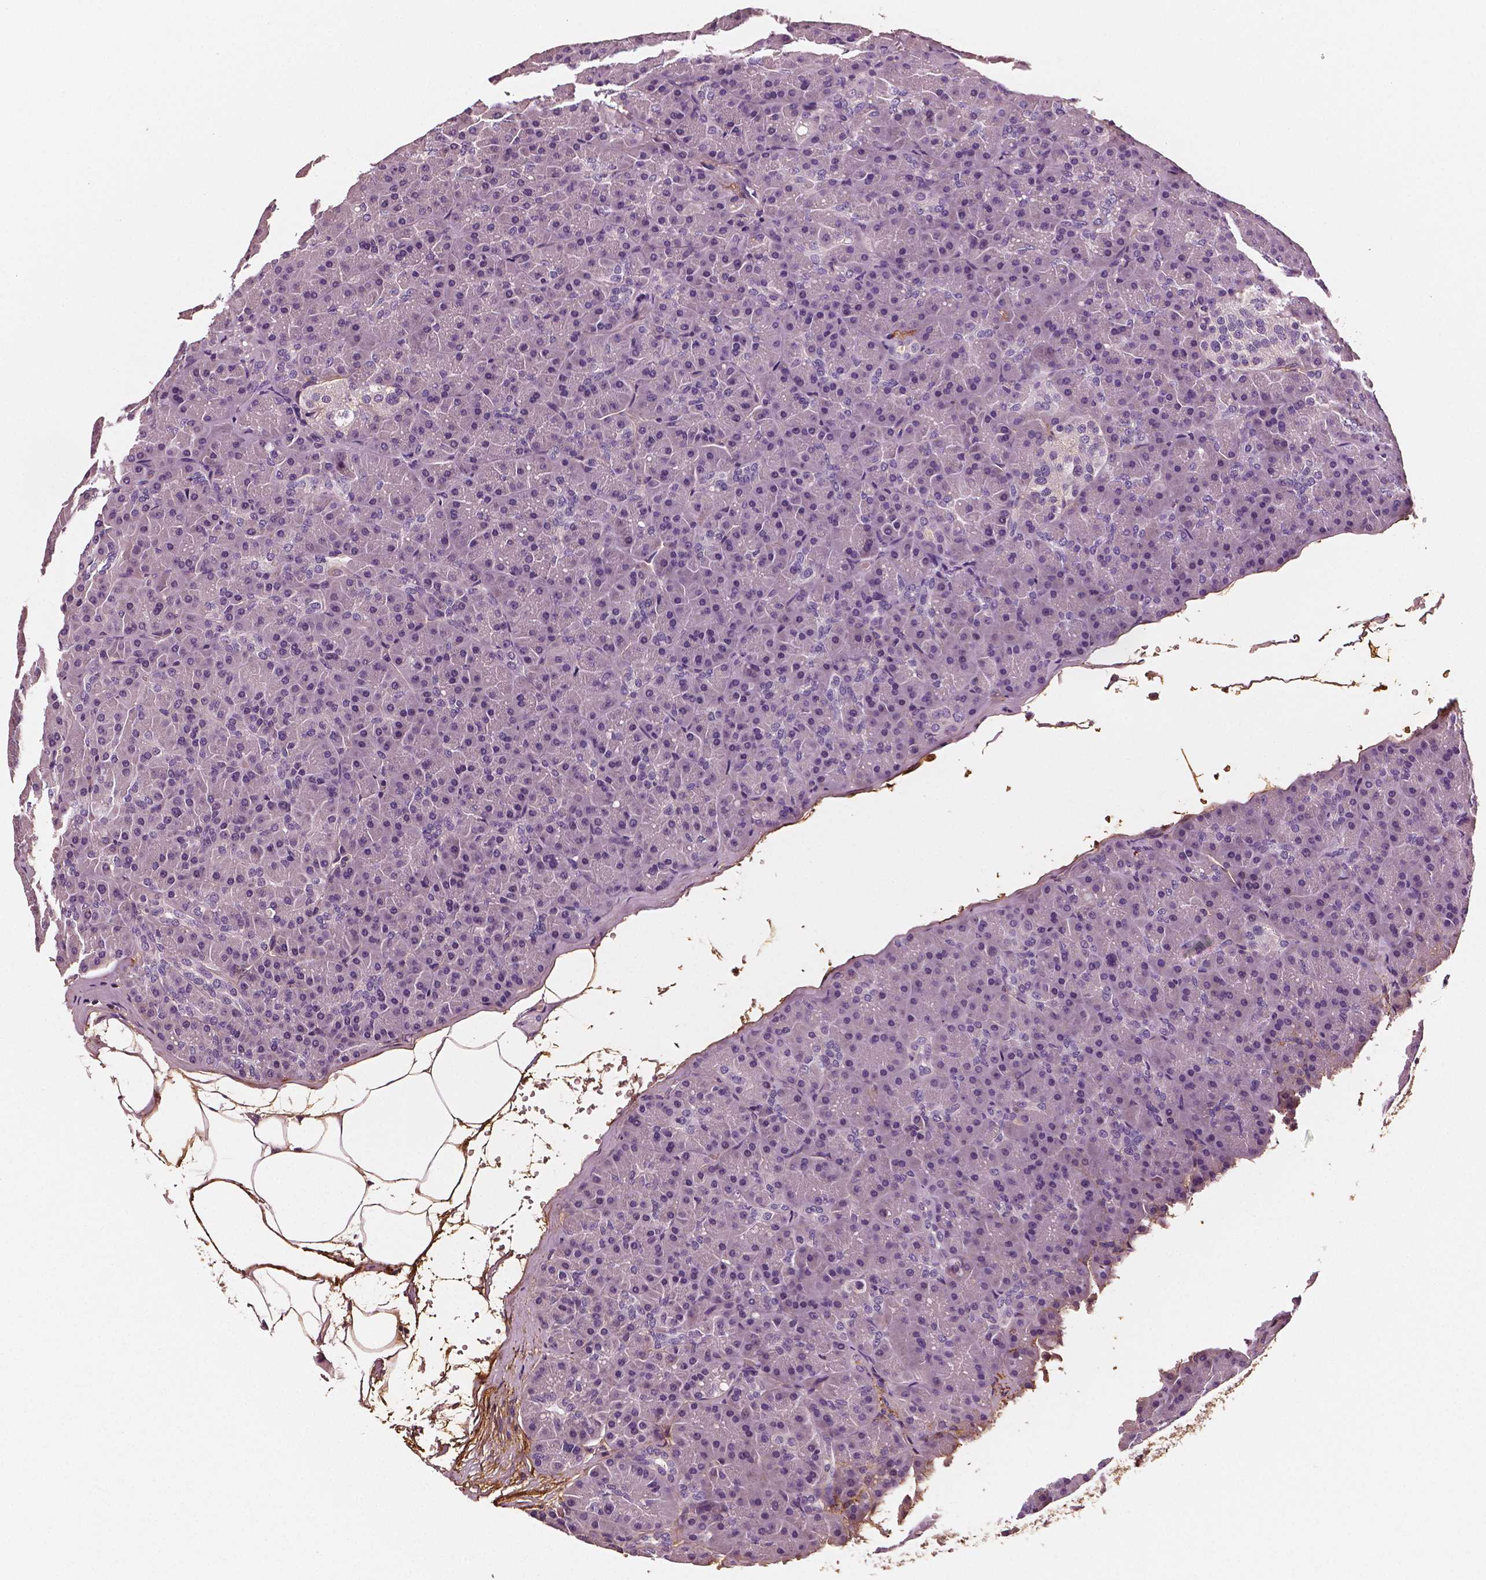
{"staining": {"intensity": "weak", "quantity": "<25%", "location": "nuclear"}, "tissue": "pancreas", "cell_type": "Exocrine glandular cells", "image_type": "normal", "snomed": [{"axis": "morphology", "description": "Normal tissue, NOS"}, {"axis": "topography", "description": "Pancreas"}], "caption": "A histopathology image of pancreas stained for a protein shows no brown staining in exocrine glandular cells. (Stains: DAB immunohistochemistry with hematoxylin counter stain, Microscopy: brightfield microscopy at high magnification).", "gene": "FBLN1", "patient": {"sex": "male", "age": 57}}